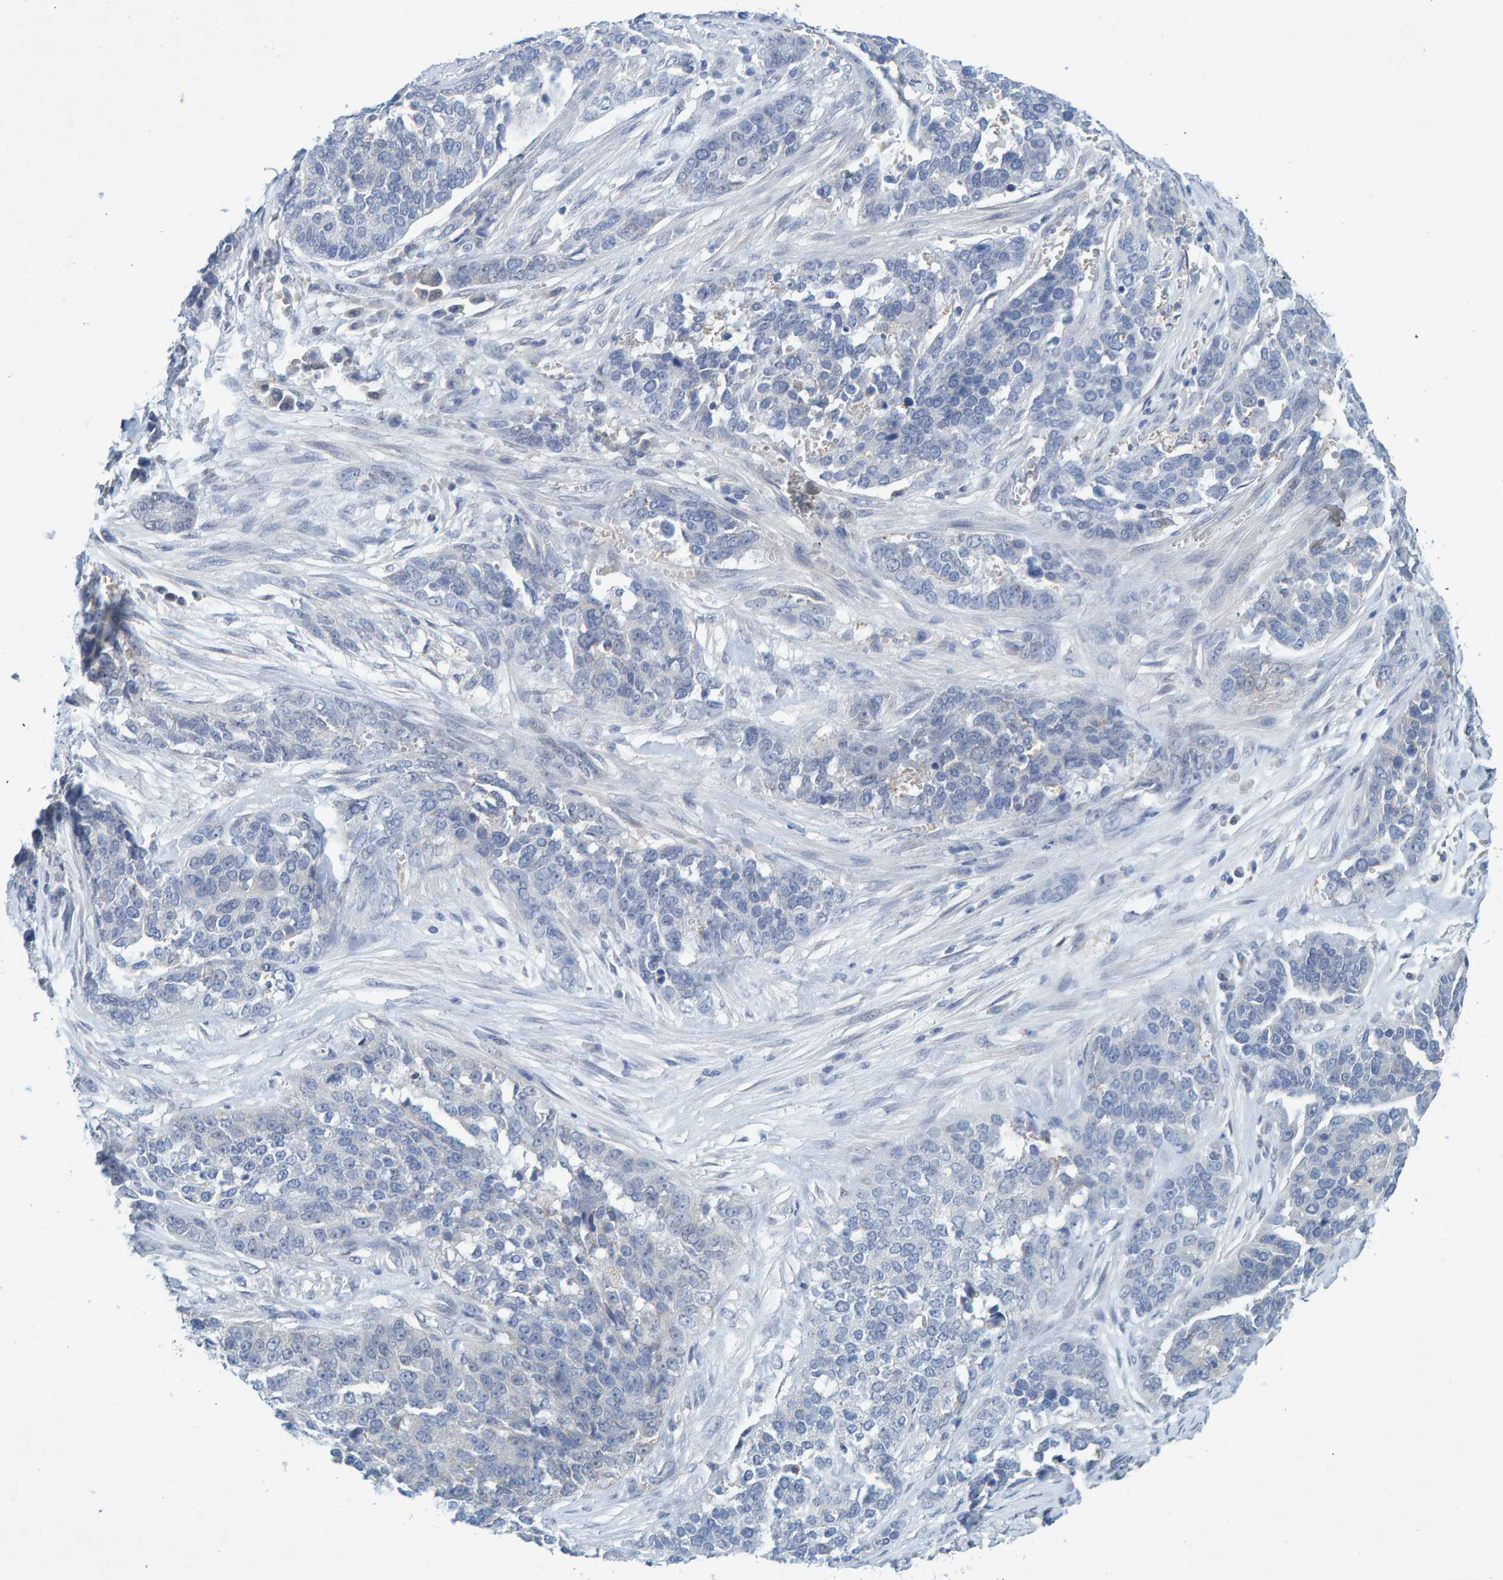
{"staining": {"intensity": "negative", "quantity": "none", "location": "none"}, "tissue": "ovarian cancer", "cell_type": "Tumor cells", "image_type": "cancer", "snomed": [{"axis": "morphology", "description": "Cystadenocarcinoma, serous, NOS"}, {"axis": "topography", "description": "Ovary"}], "caption": "IHC micrograph of neoplastic tissue: ovarian cancer stained with DAB (3,3'-diaminobenzidine) exhibits no significant protein staining in tumor cells.", "gene": "ALAD", "patient": {"sex": "female", "age": 44}}